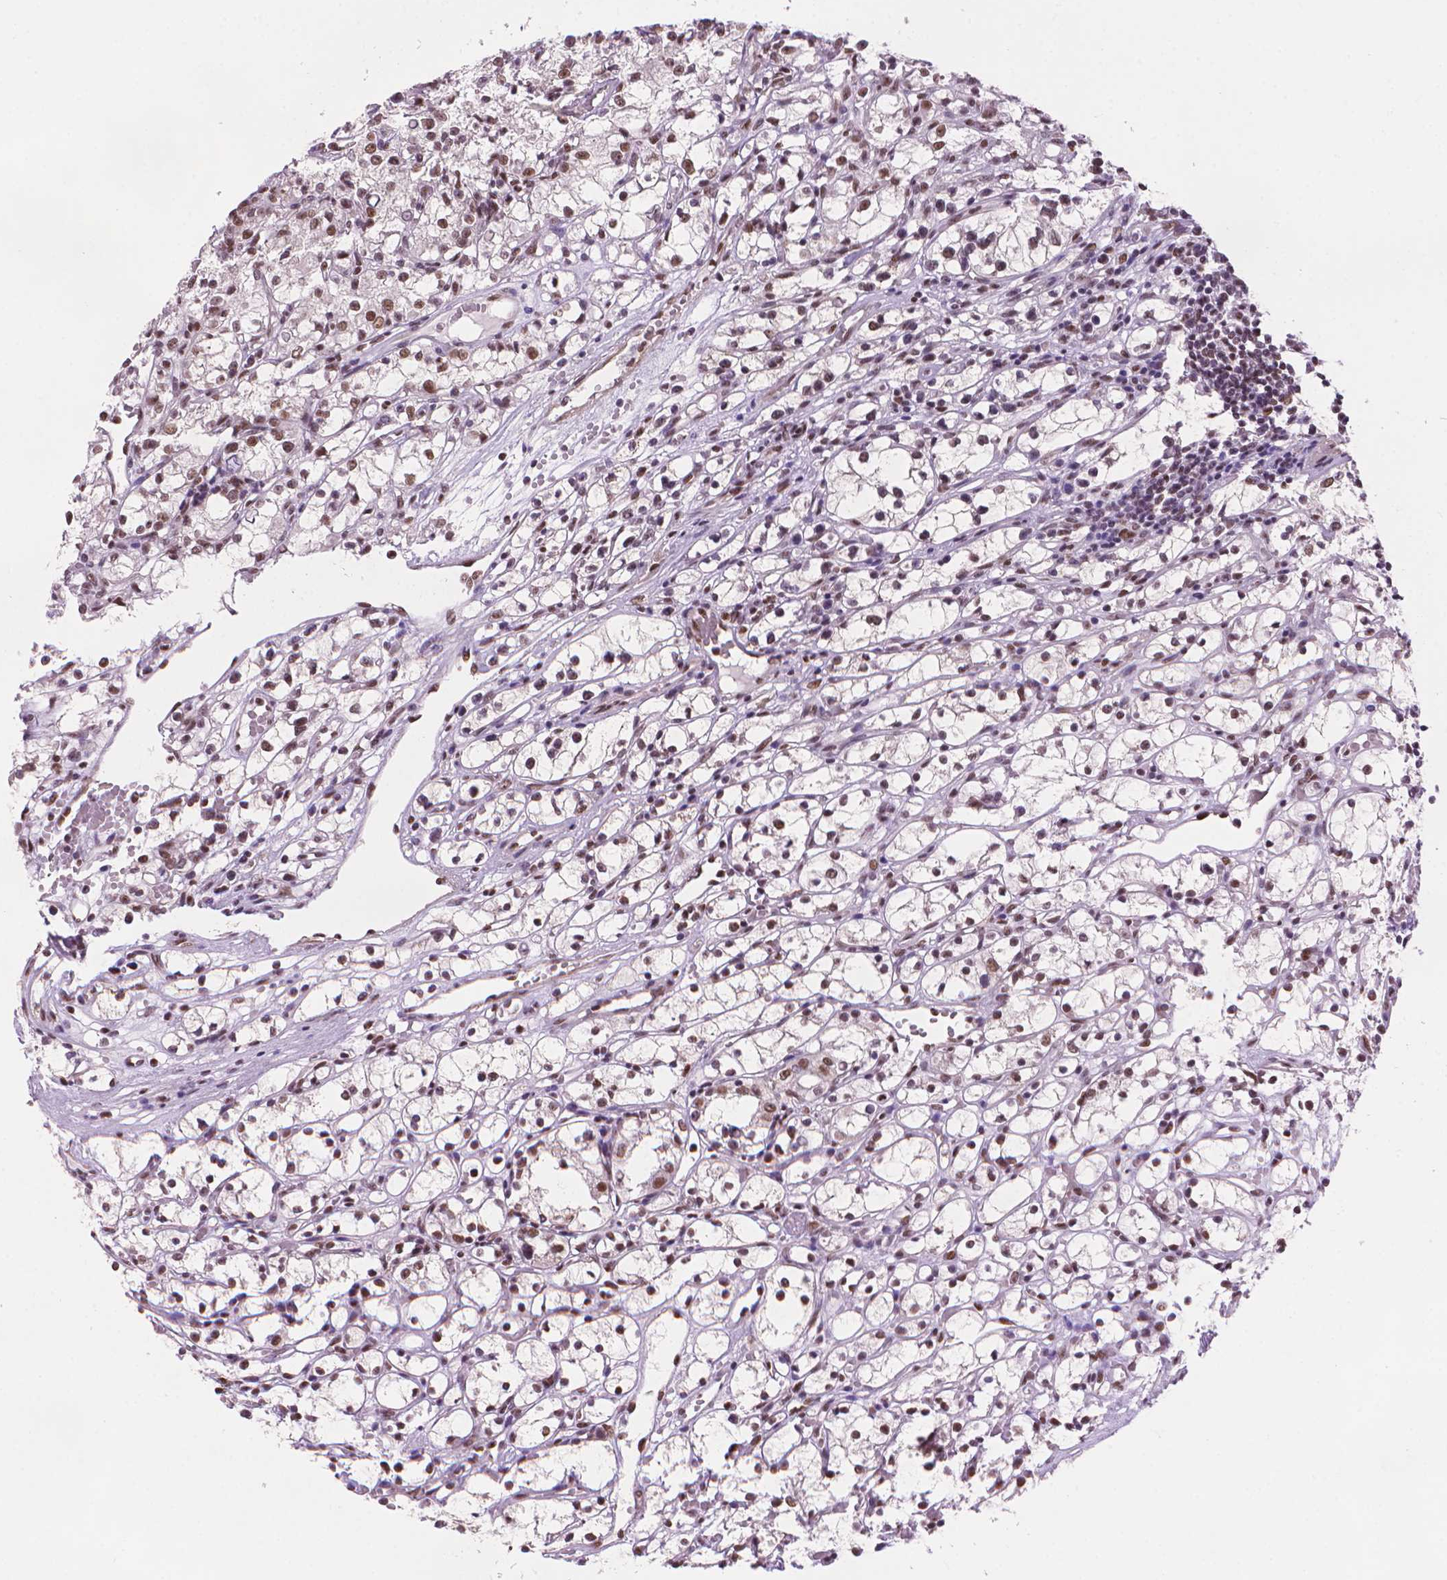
{"staining": {"intensity": "weak", "quantity": "25%-75%", "location": "nuclear"}, "tissue": "renal cancer", "cell_type": "Tumor cells", "image_type": "cancer", "snomed": [{"axis": "morphology", "description": "Adenocarcinoma, NOS"}, {"axis": "topography", "description": "Kidney"}], "caption": "Weak nuclear protein positivity is appreciated in about 25%-75% of tumor cells in adenocarcinoma (renal).", "gene": "UBN1", "patient": {"sex": "female", "age": 59}}